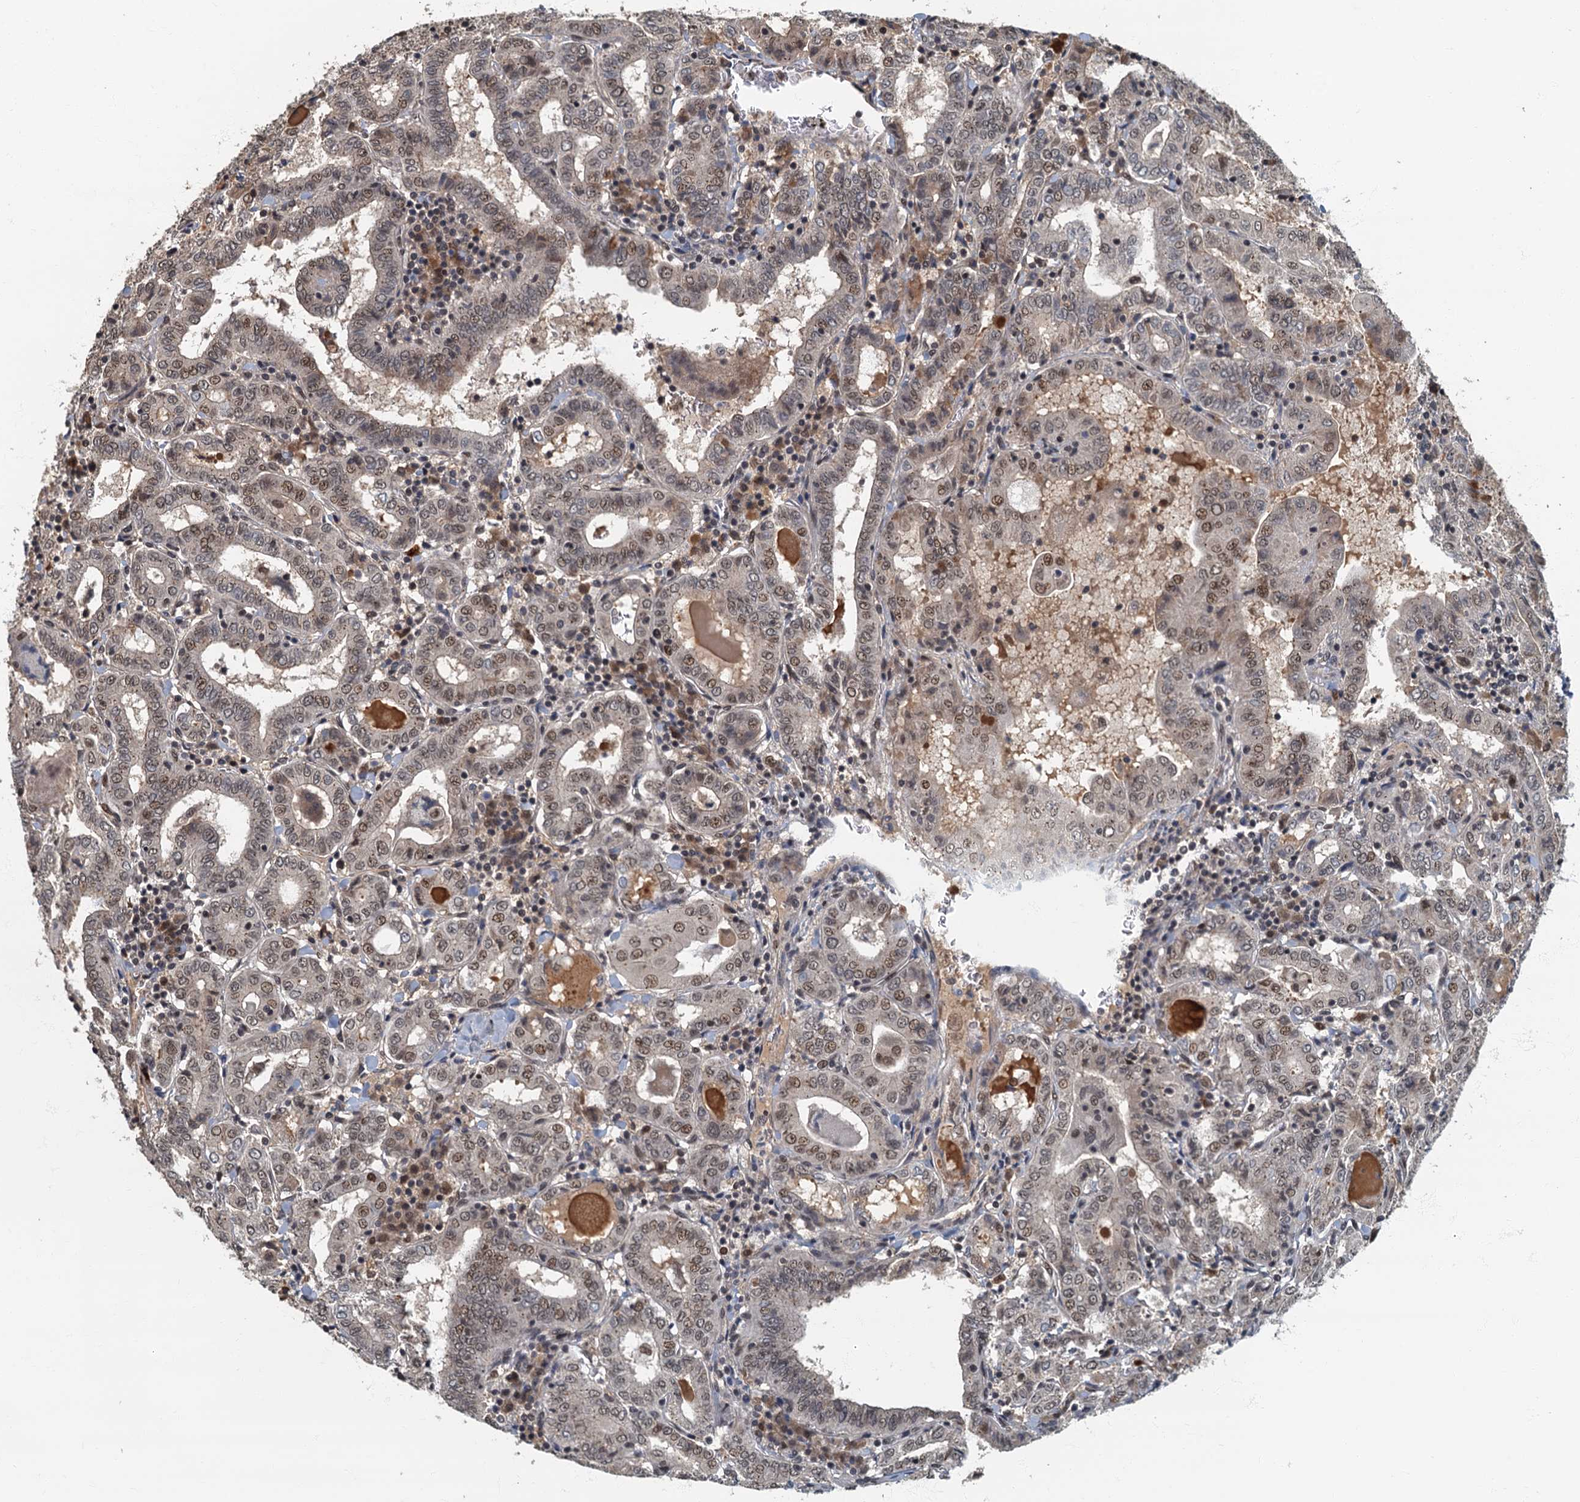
{"staining": {"intensity": "moderate", "quantity": ">75%", "location": "nuclear"}, "tissue": "thyroid cancer", "cell_type": "Tumor cells", "image_type": "cancer", "snomed": [{"axis": "morphology", "description": "Papillary adenocarcinoma, NOS"}, {"axis": "topography", "description": "Thyroid gland"}], "caption": "The immunohistochemical stain shows moderate nuclear expression in tumor cells of thyroid papillary adenocarcinoma tissue. Nuclei are stained in blue.", "gene": "CKAP2L", "patient": {"sex": "female", "age": 72}}